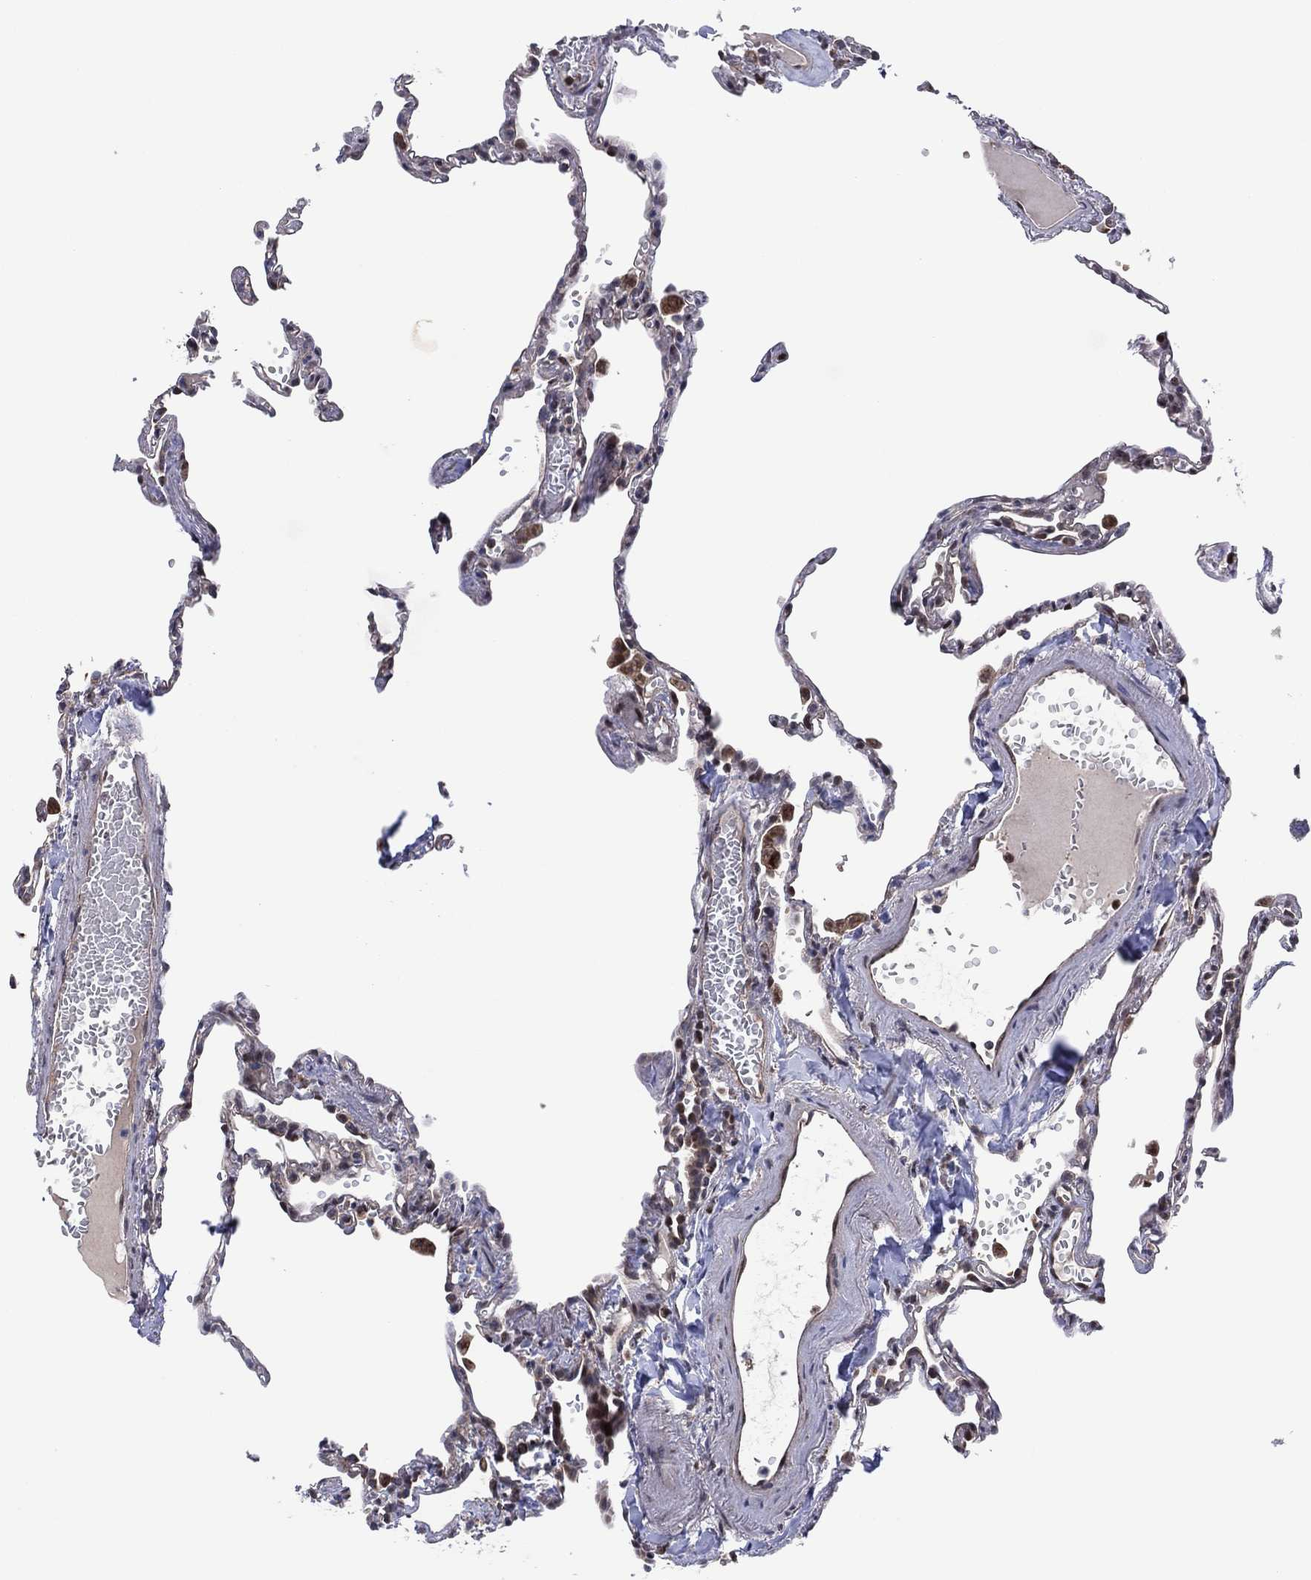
{"staining": {"intensity": "negative", "quantity": "none", "location": "none"}, "tissue": "lung", "cell_type": "Alveolar cells", "image_type": "normal", "snomed": [{"axis": "morphology", "description": "Normal tissue, NOS"}, {"axis": "topography", "description": "Lung"}], "caption": "IHC histopathology image of normal lung stained for a protein (brown), which demonstrates no positivity in alveolar cells. Brightfield microscopy of immunohistochemistry (IHC) stained with DAB (brown) and hematoxylin (blue), captured at high magnification.", "gene": "PIDD1", "patient": {"sex": "male", "age": 78}}